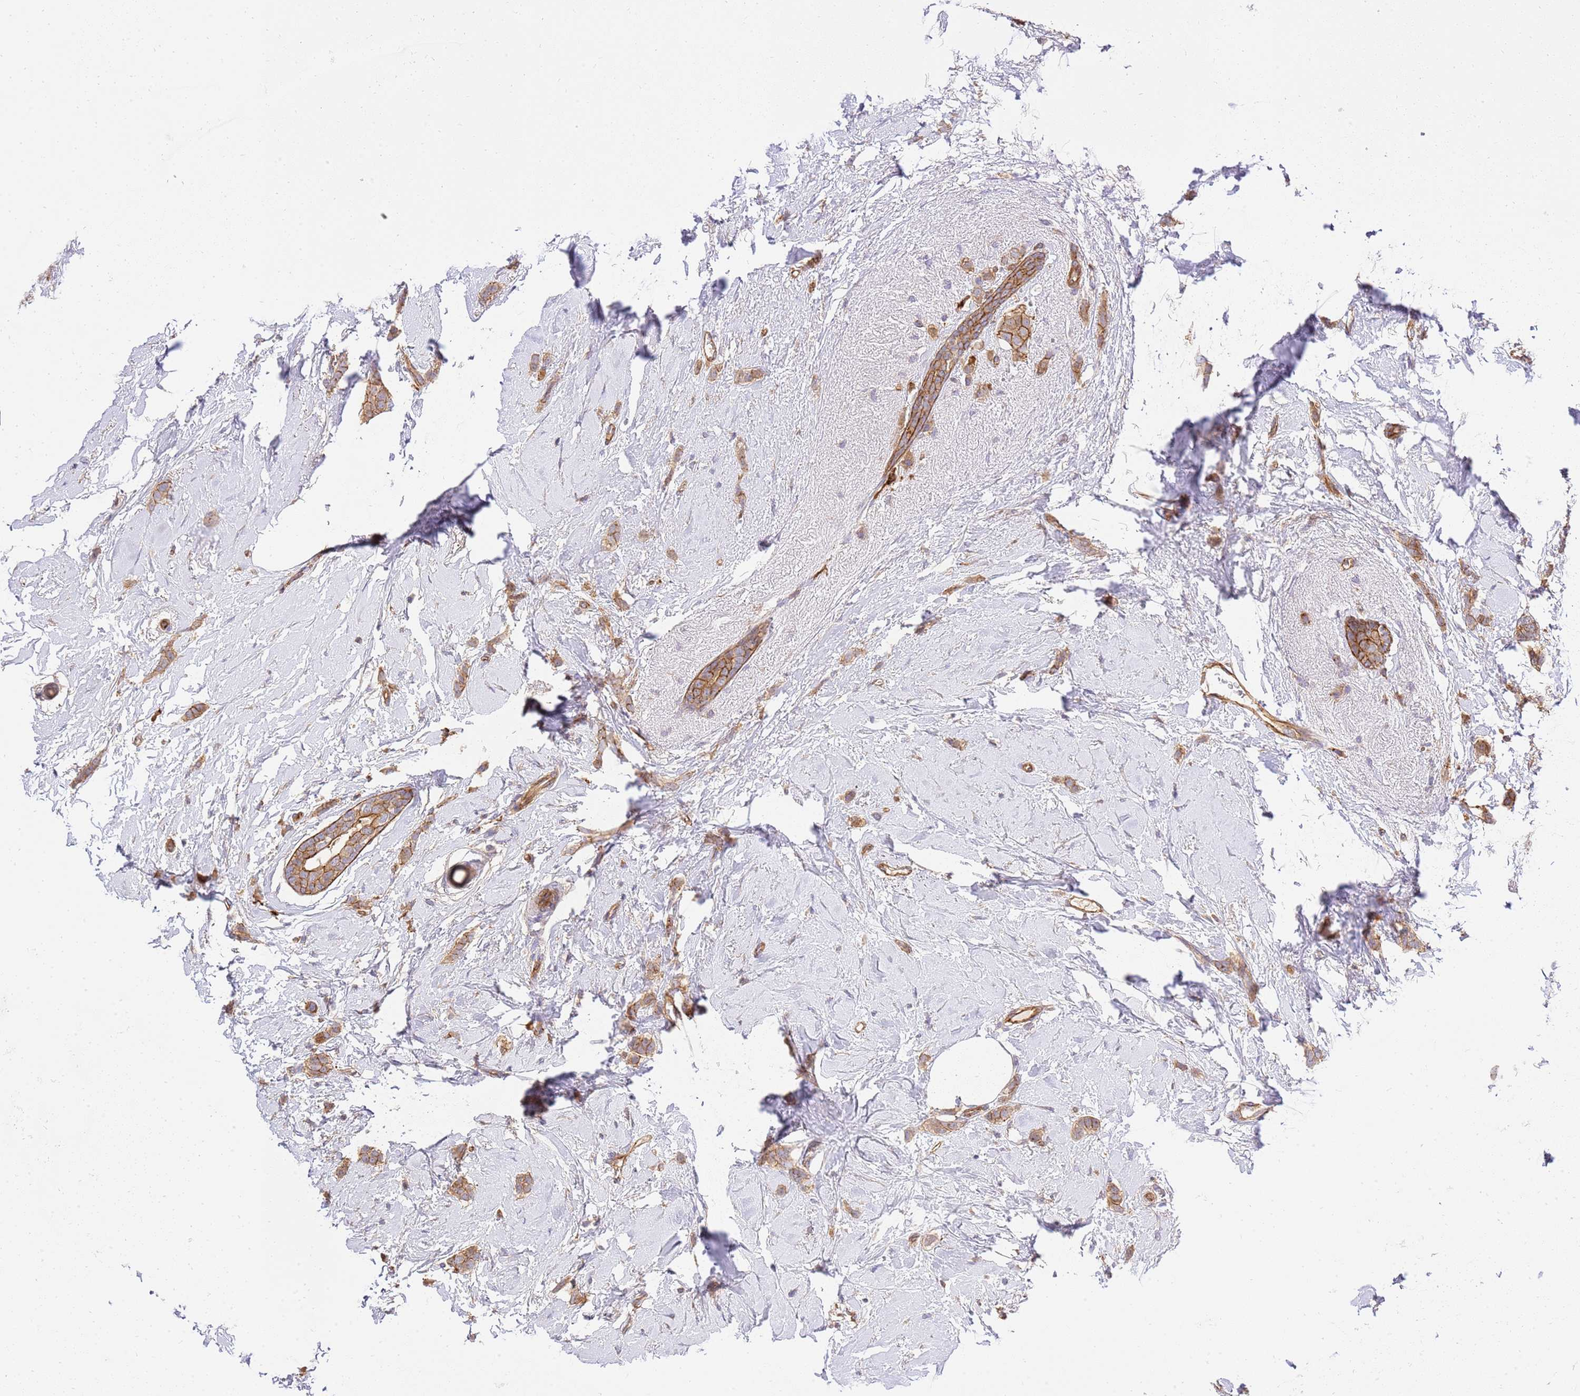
{"staining": {"intensity": "moderate", "quantity": ">75%", "location": "cytoplasmic/membranous"}, "tissue": "breast cancer", "cell_type": "Tumor cells", "image_type": "cancer", "snomed": [{"axis": "morphology", "description": "Duct carcinoma"}, {"axis": "topography", "description": "Breast"}], "caption": "This photomicrograph displays IHC staining of breast cancer, with medium moderate cytoplasmic/membranous expression in approximately >75% of tumor cells.", "gene": "EFCAB8", "patient": {"sex": "female", "age": 72}}